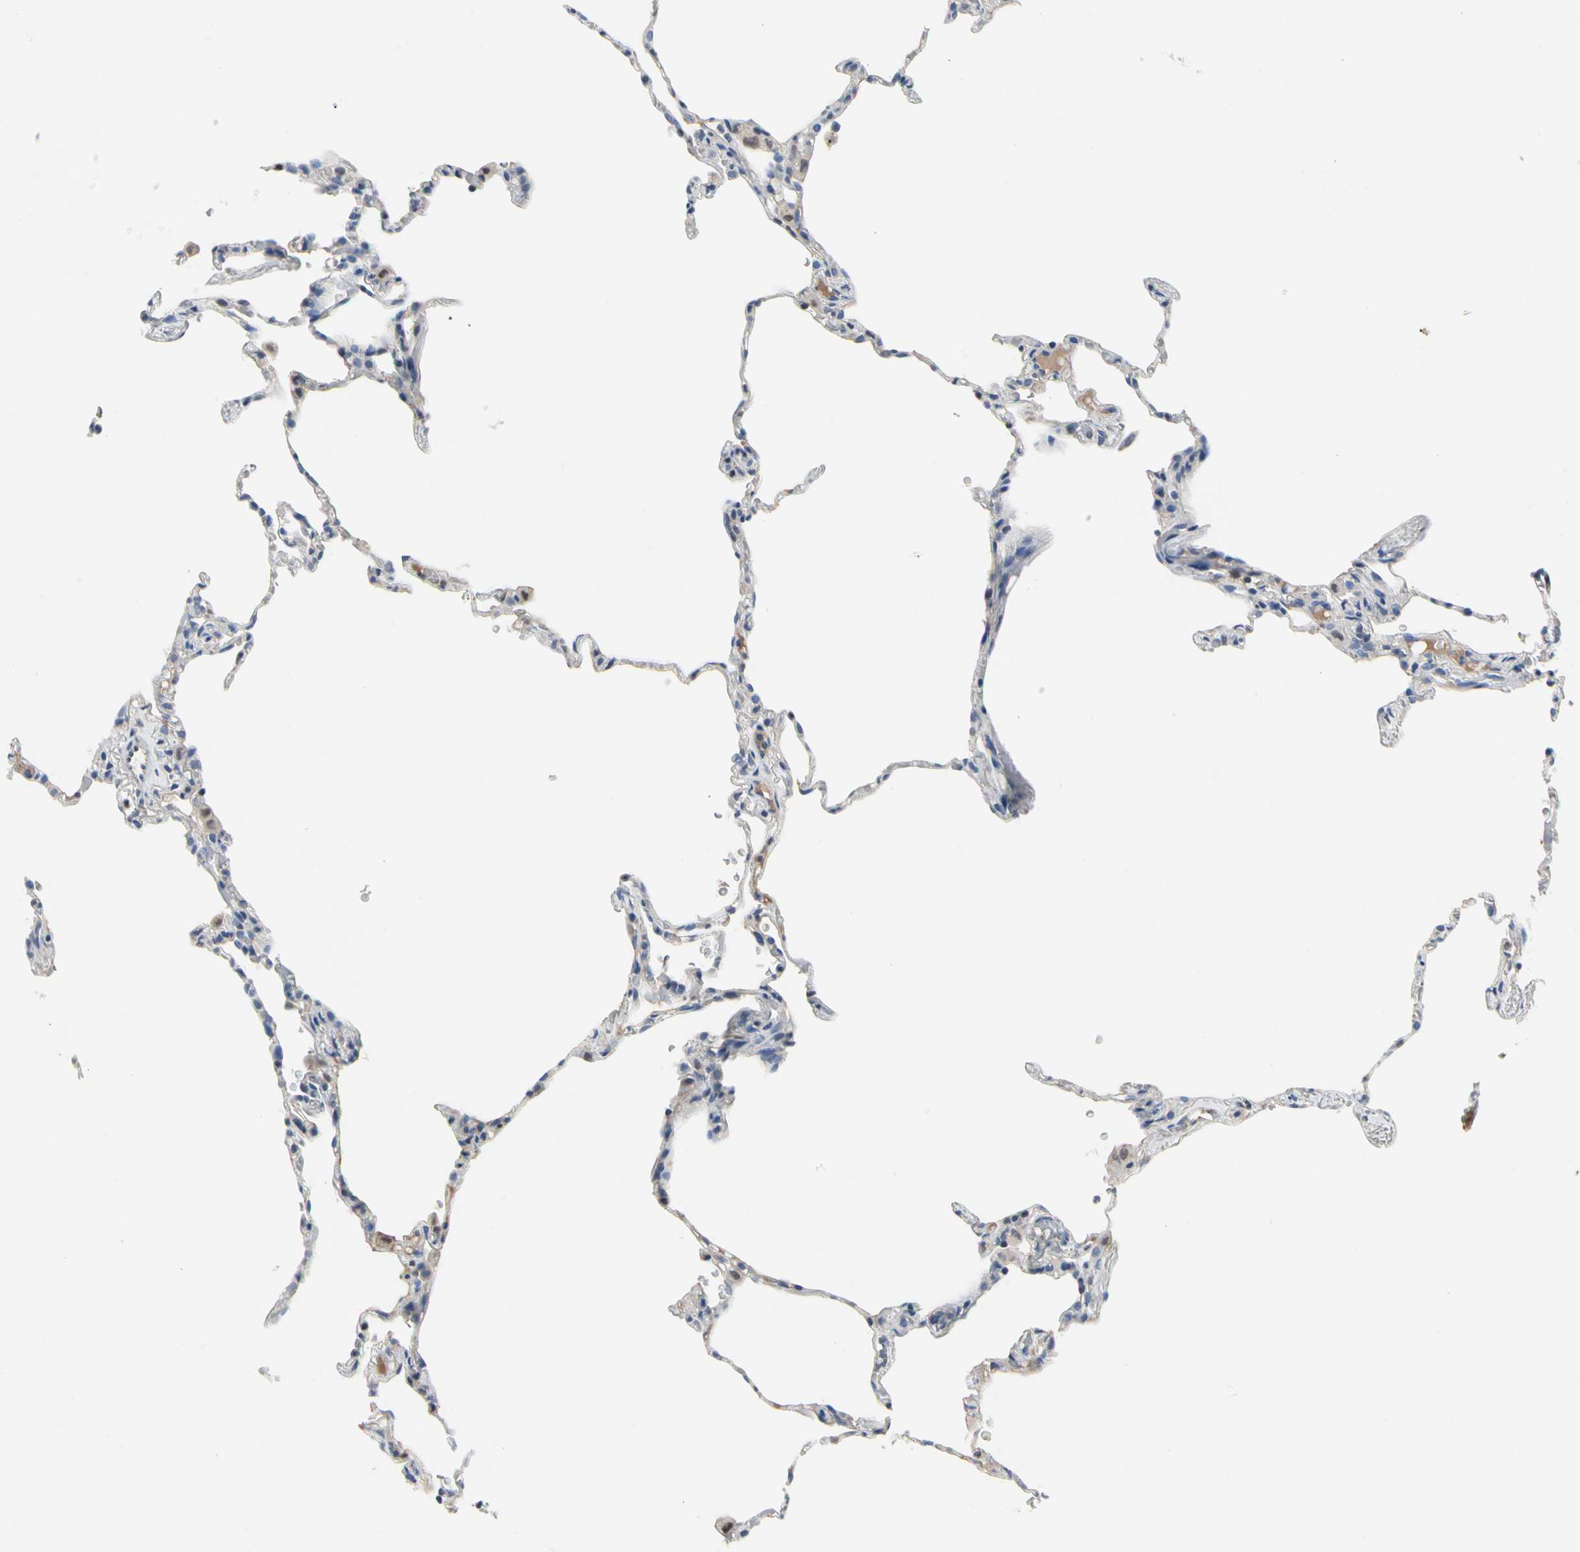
{"staining": {"intensity": "negative", "quantity": "none", "location": "none"}, "tissue": "lung", "cell_type": "Alveolar cells", "image_type": "normal", "snomed": [{"axis": "morphology", "description": "Normal tissue, NOS"}, {"axis": "topography", "description": "Lung"}], "caption": "Immunohistochemistry of benign human lung reveals no positivity in alveolar cells. (DAB immunohistochemistry, high magnification).", "gene": "ECRG4", "patient": {"sex": "male", "age": 59}}